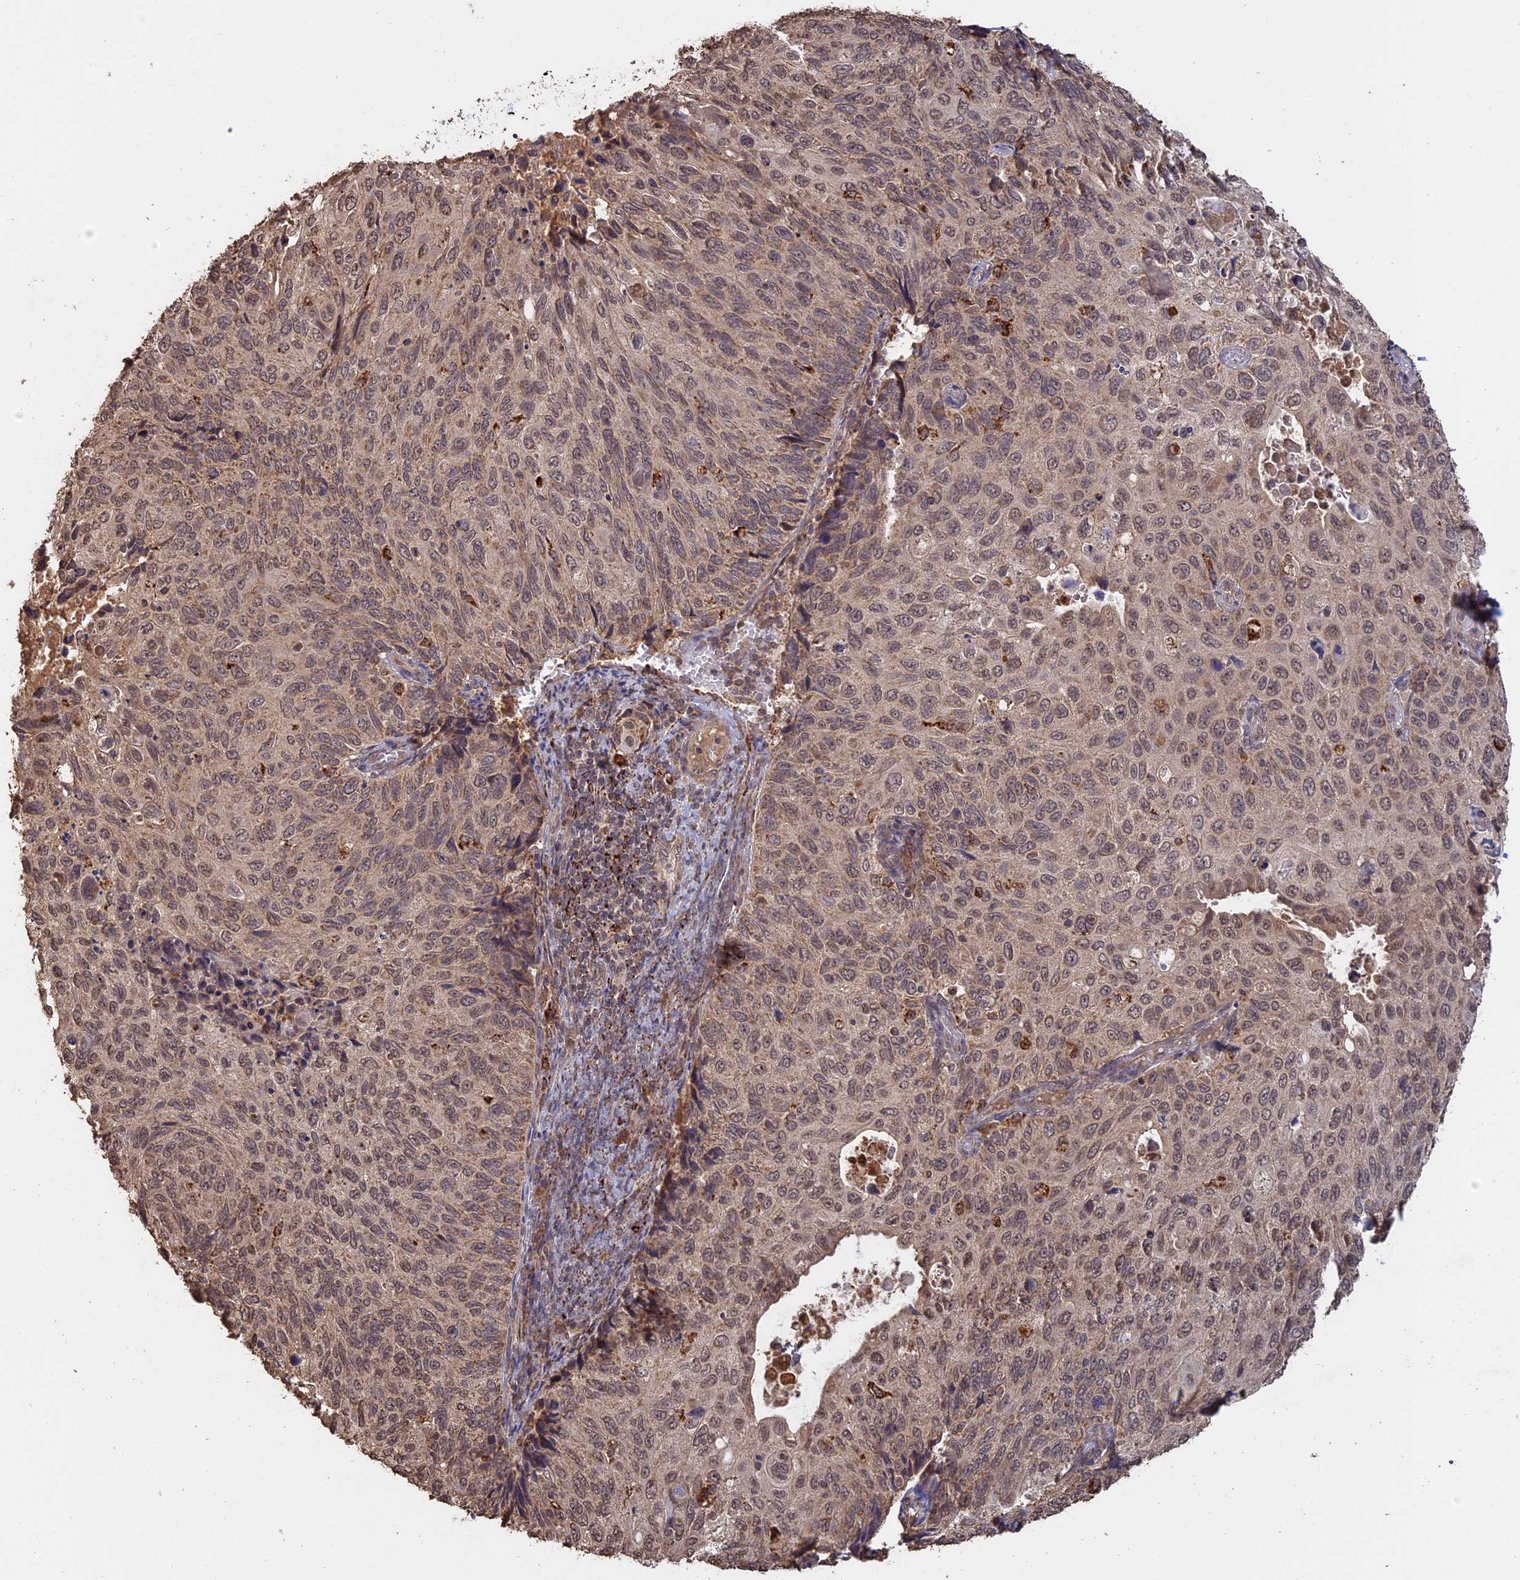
{"staining": {"intensity": "moderate", "quantity": ">75%", "location": "cytoplasmic/membranous,nuclear"}, "tissue": "cervical cancer", "cell_type": "Tumor cells", "image_type": "cancer", "snomed": [{"axis": "morphology", "description": "Squamous cell carcinoma, NOS"}, {"axis": "topography", "description": "Cervix"}], "caption": "Cervical cancer stained with IHC exhibits moderate cytoplasmic/membranous and nuclear expression in about >75% of tumor cells.", "gene": "FAM210B", "patient": {"sex": "female", "age": 70}}